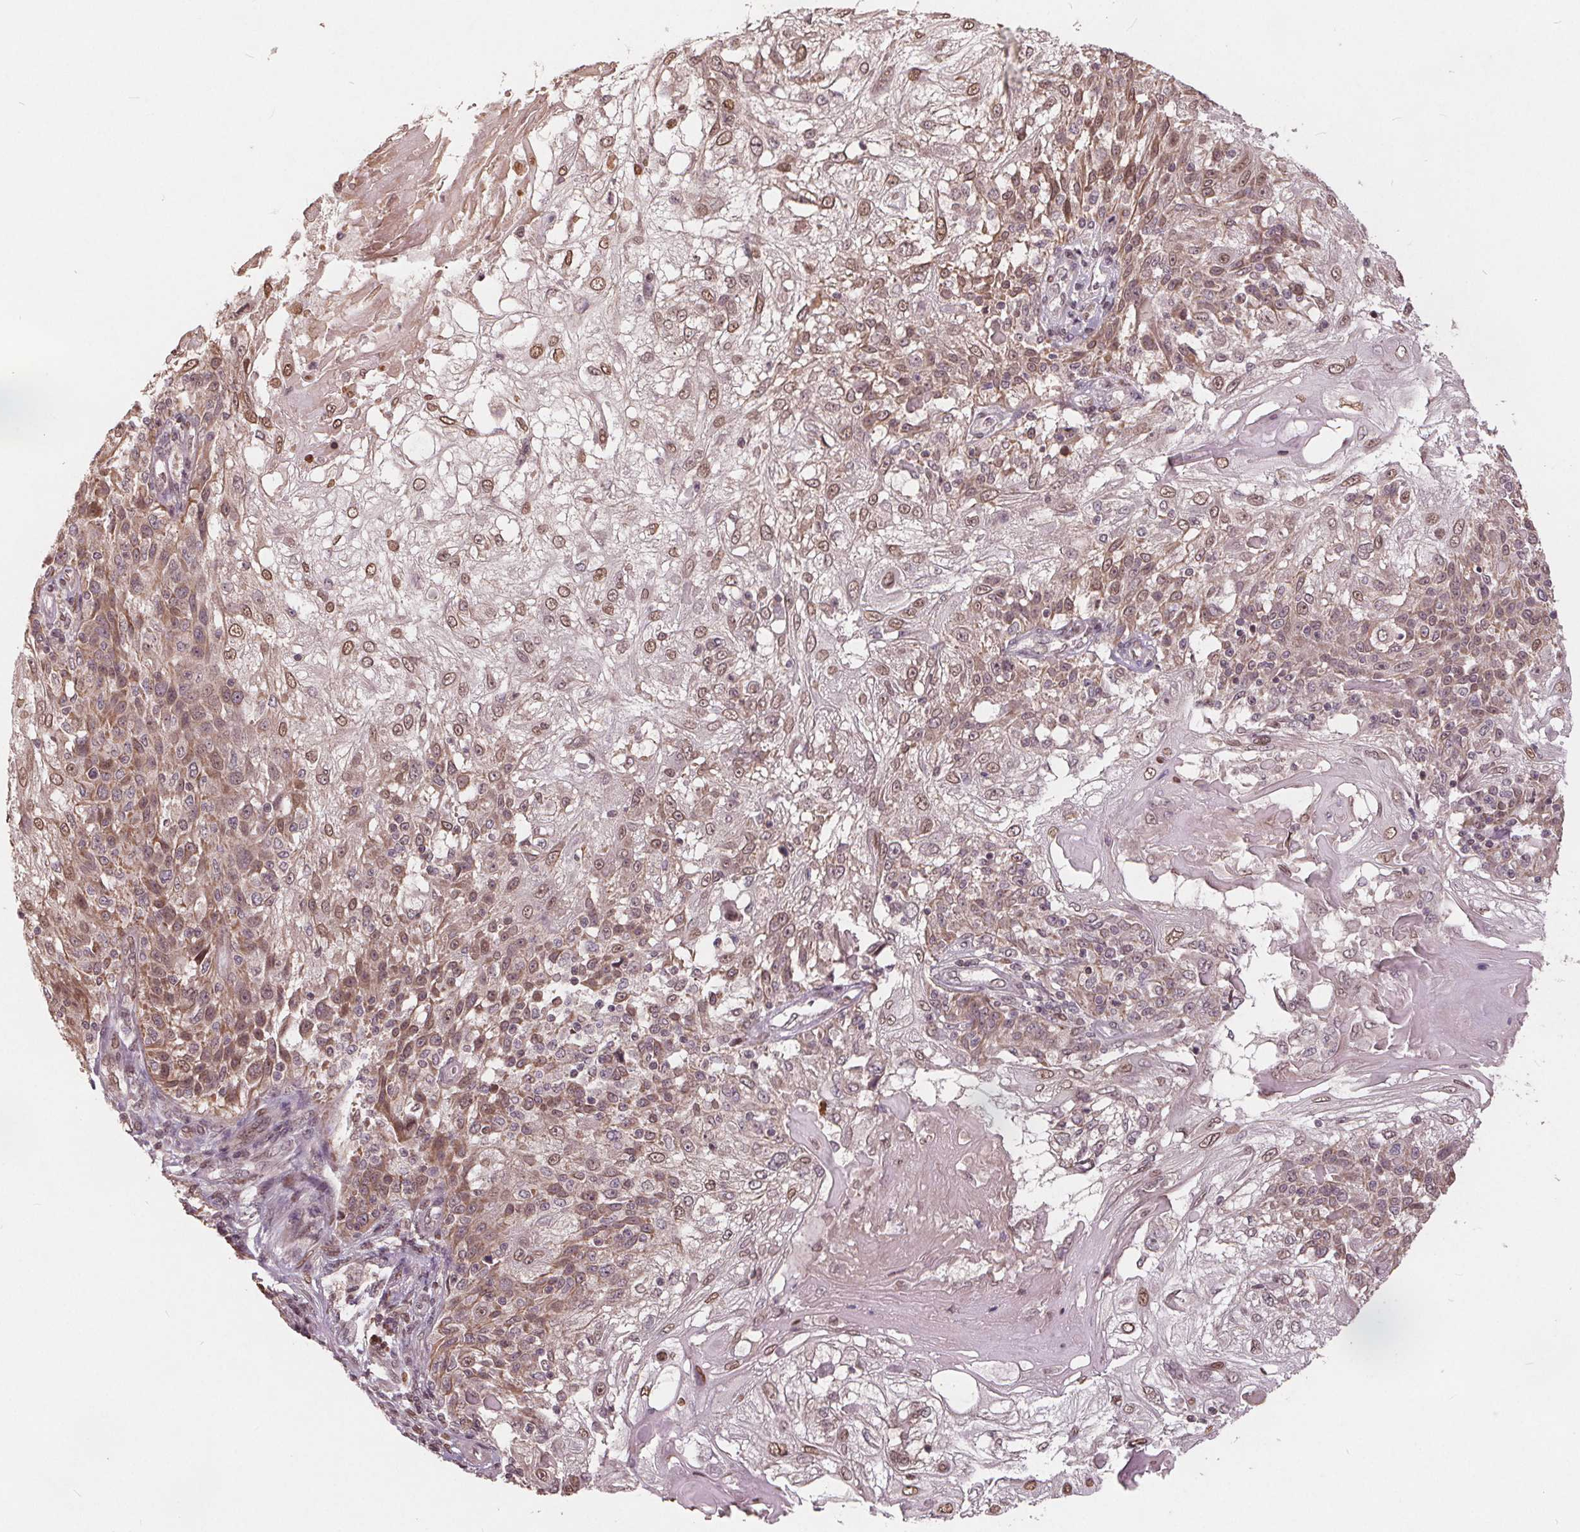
{"staining": {"intensity": "moderate", "quantity": ">75%", "location": "cytoplasmic/membranous,nuclear"}, "tissue": "skin cancer", "cell_type": "Tumor cells", "image_type": "cancer", "snomed": [{"axis": "morphology", "description": "Normal tissue, NOS"}, {"axis": "morphology", "description": "Squamous cell carcinoma, NOS"}, {"axis": "topography", "description": "Skin"}], "caption": "Protein analysis of skin cancer tissue reveals moderate cytoplasmic/membranous and nuclear expression in approximately >75% of tumor cells.", "gene": "HIF1AN", "patient": {"sex": "female", "age": 83}}